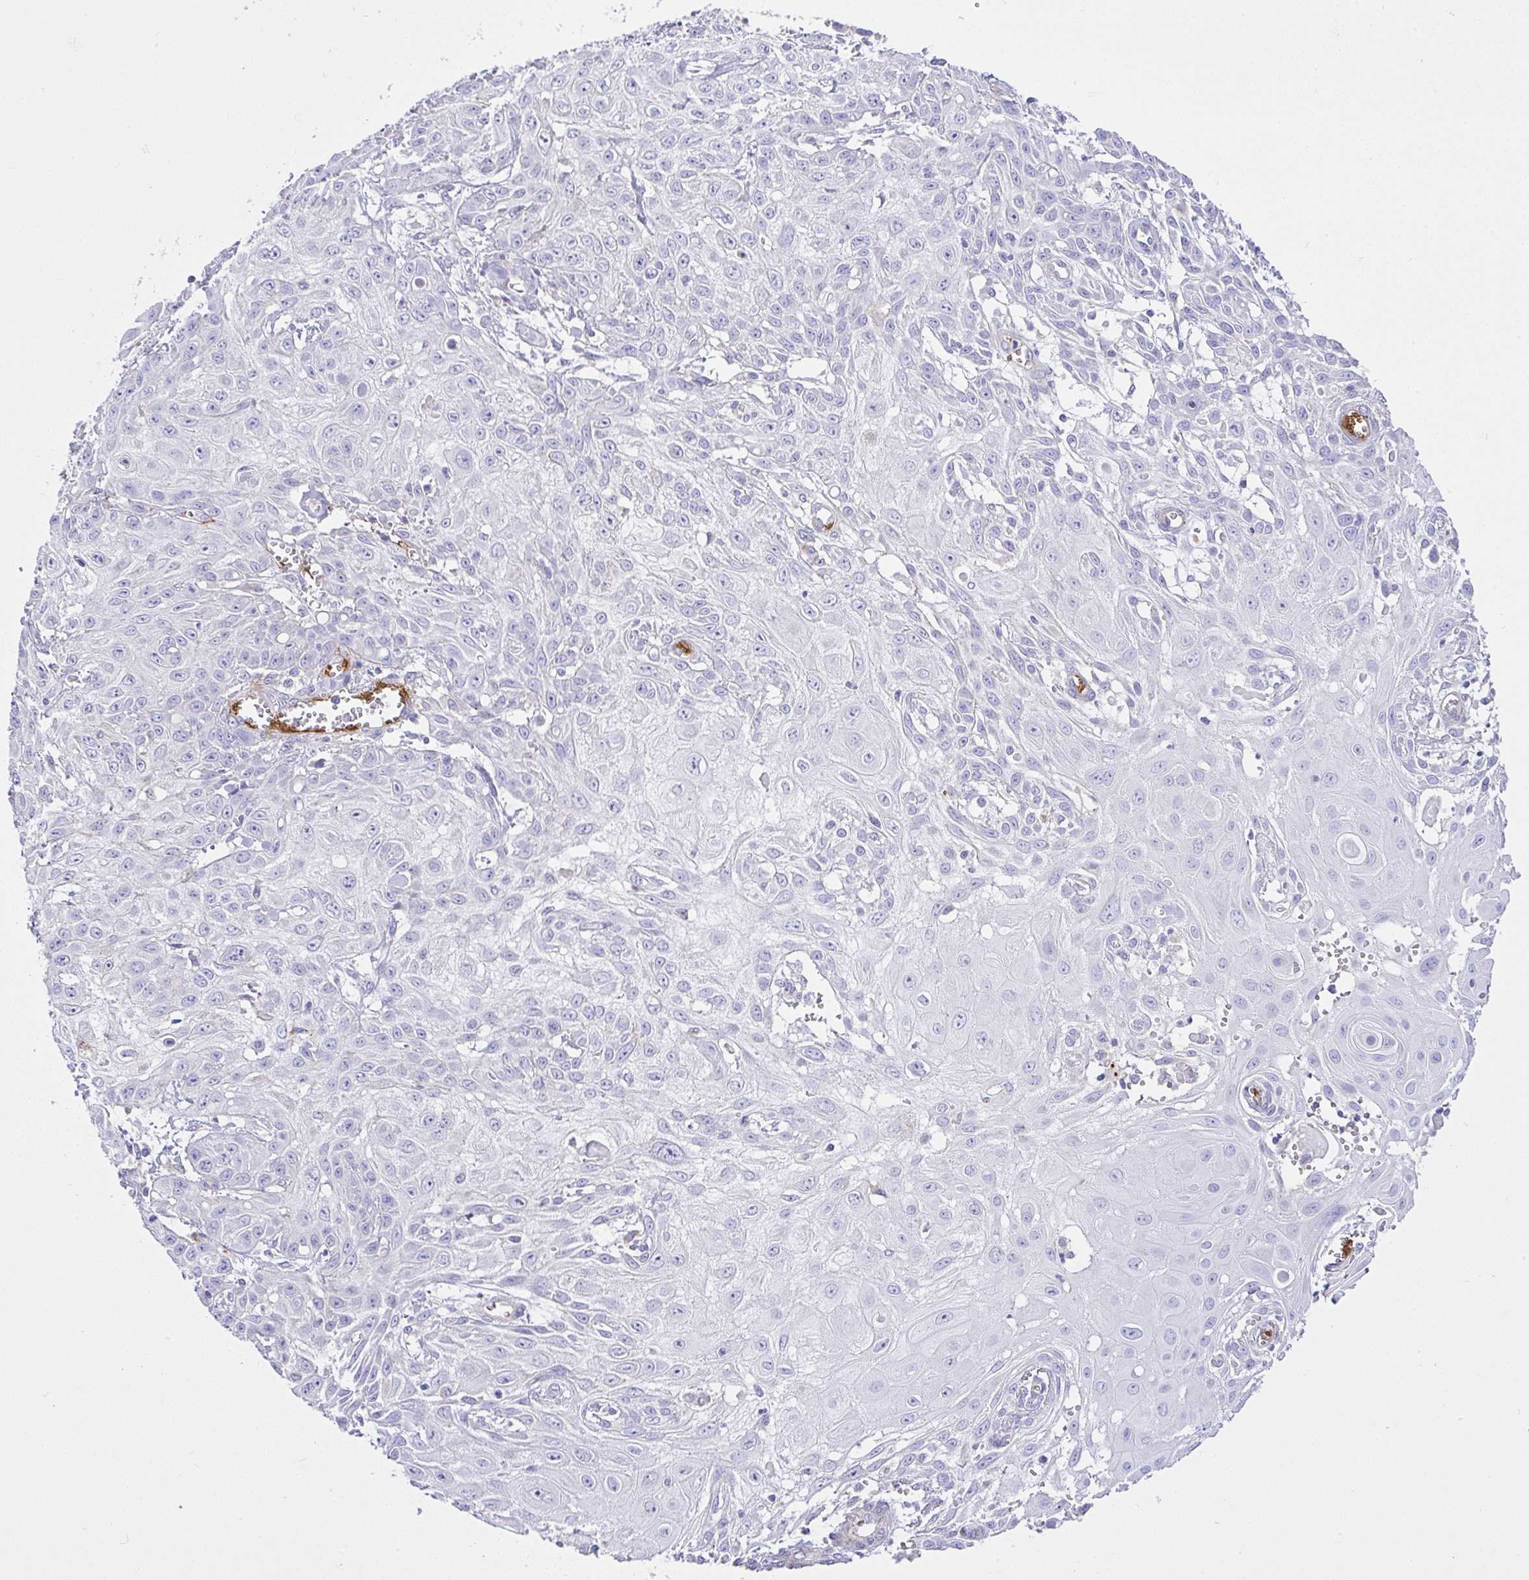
{"staining": {"intensity": "negative", "quantity": "none", "location": "none"}, "tissue": "skin cancer", "cell_type": "Tumor cells", "image_type": "cancer", "snomed": [{"axis": "morphology", "description": "Squamous cell carcinoma, NOS"}, {"axis": "topography", "description": "Skin"}, {"axis": "topography", "description": "Vulva"}], "caption": "Immunohistochemistry (IHC) image of human skin squamous cell carcinoma stained for a protein (brown), which reveals no staining in tumor cells.", "gene": "CCDC142", "patient": {"sex": "female", "age": 71}}